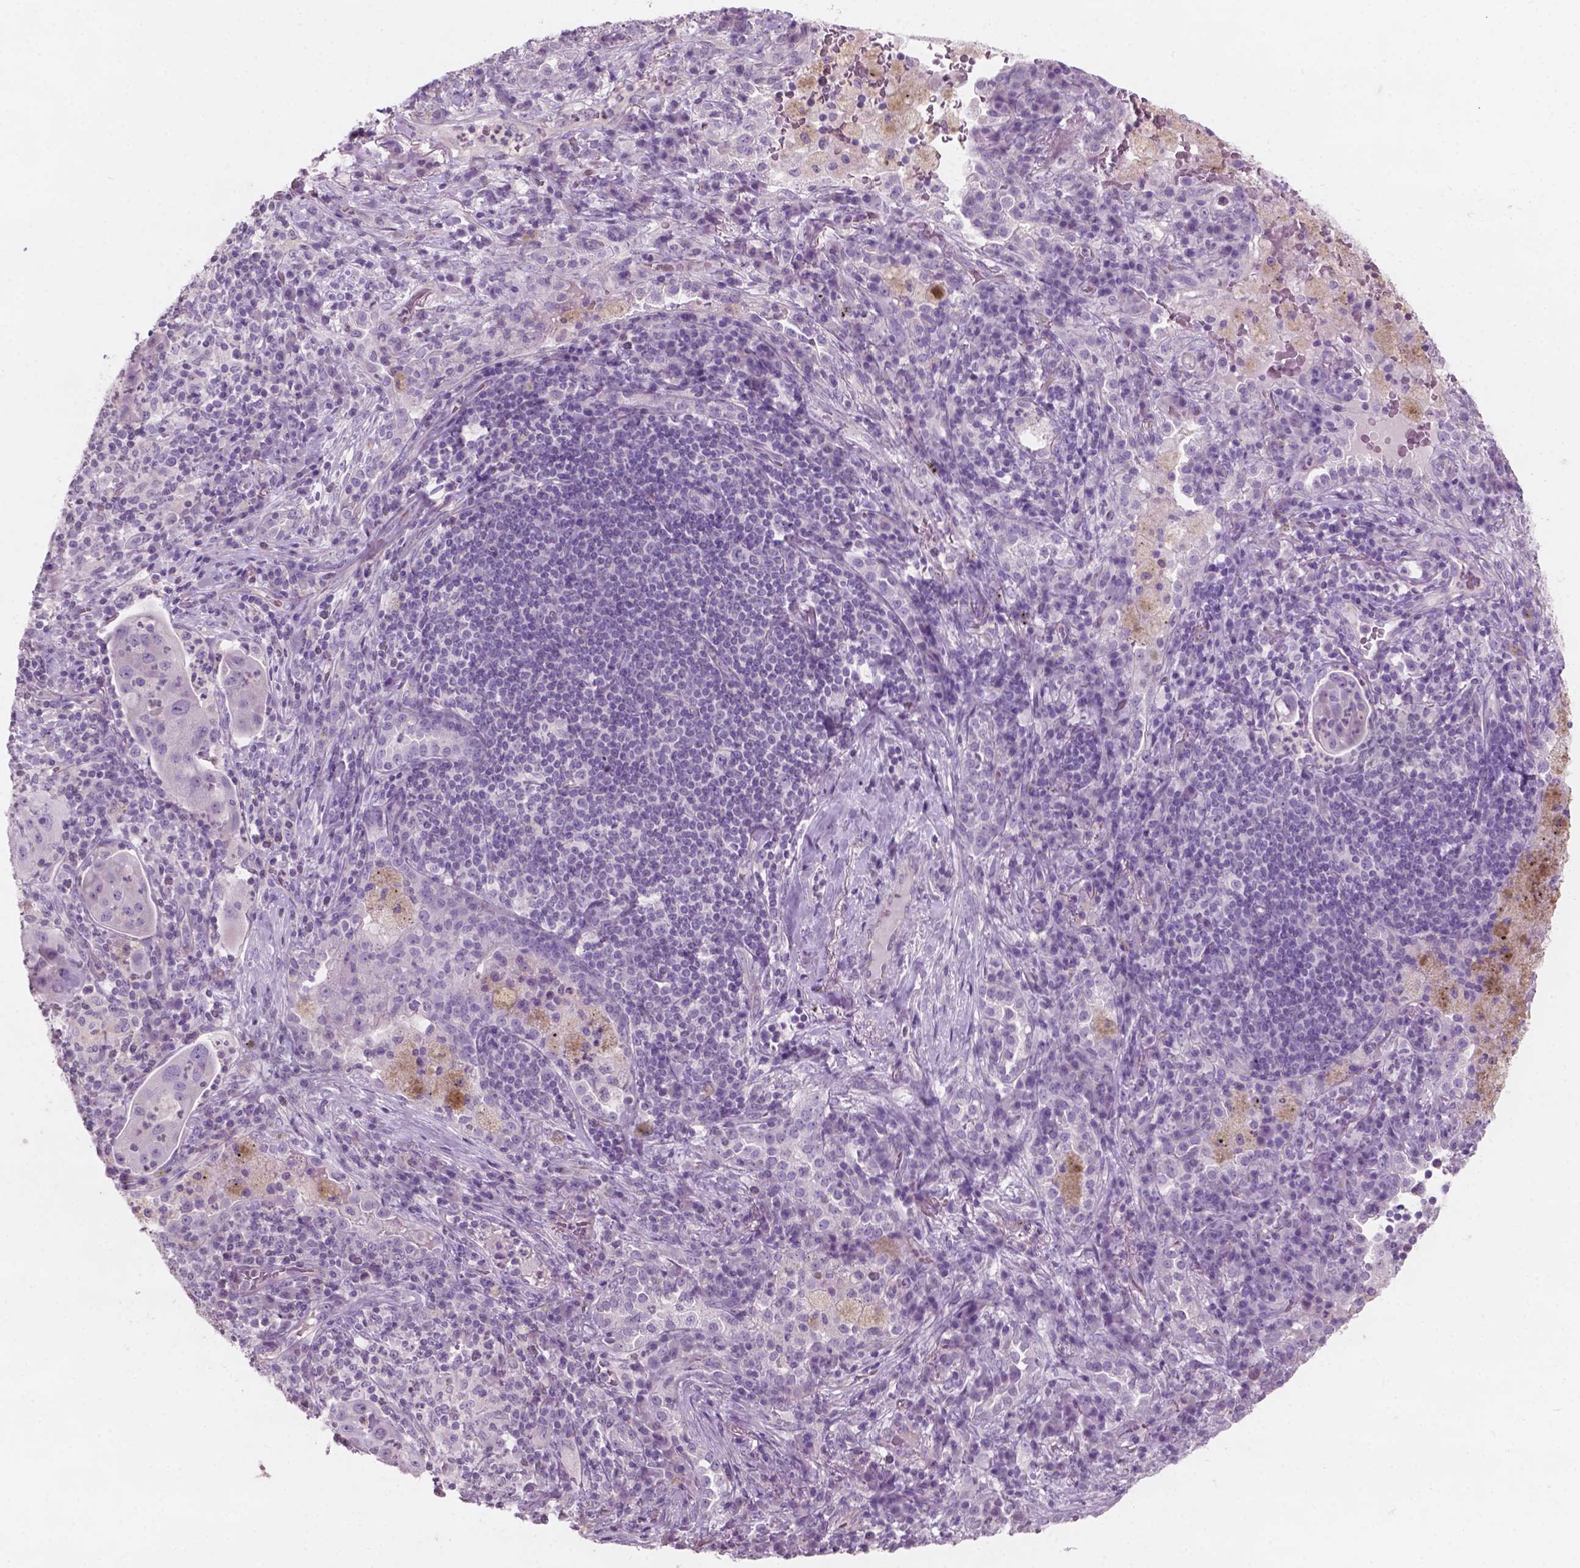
{"staining": {"intensity": "negative", "quantity": "none", "location": "none"}, "tissue": "lung cancer", "cell_type": "Tumor cells", "image_type": "cancer", "snomed": [{"axis": "morphology", "description": "Squamous cell carcinoma, NOS"}, {"axis": "topography", "description": "Lung"}], "caption": "This is an immunohistochemistry micrograph of human lung squamous cell carcinoma. There is no staining in tumor cells.", "gene": "AWAT1", "patient": {"sex": "female", "age": 59}}